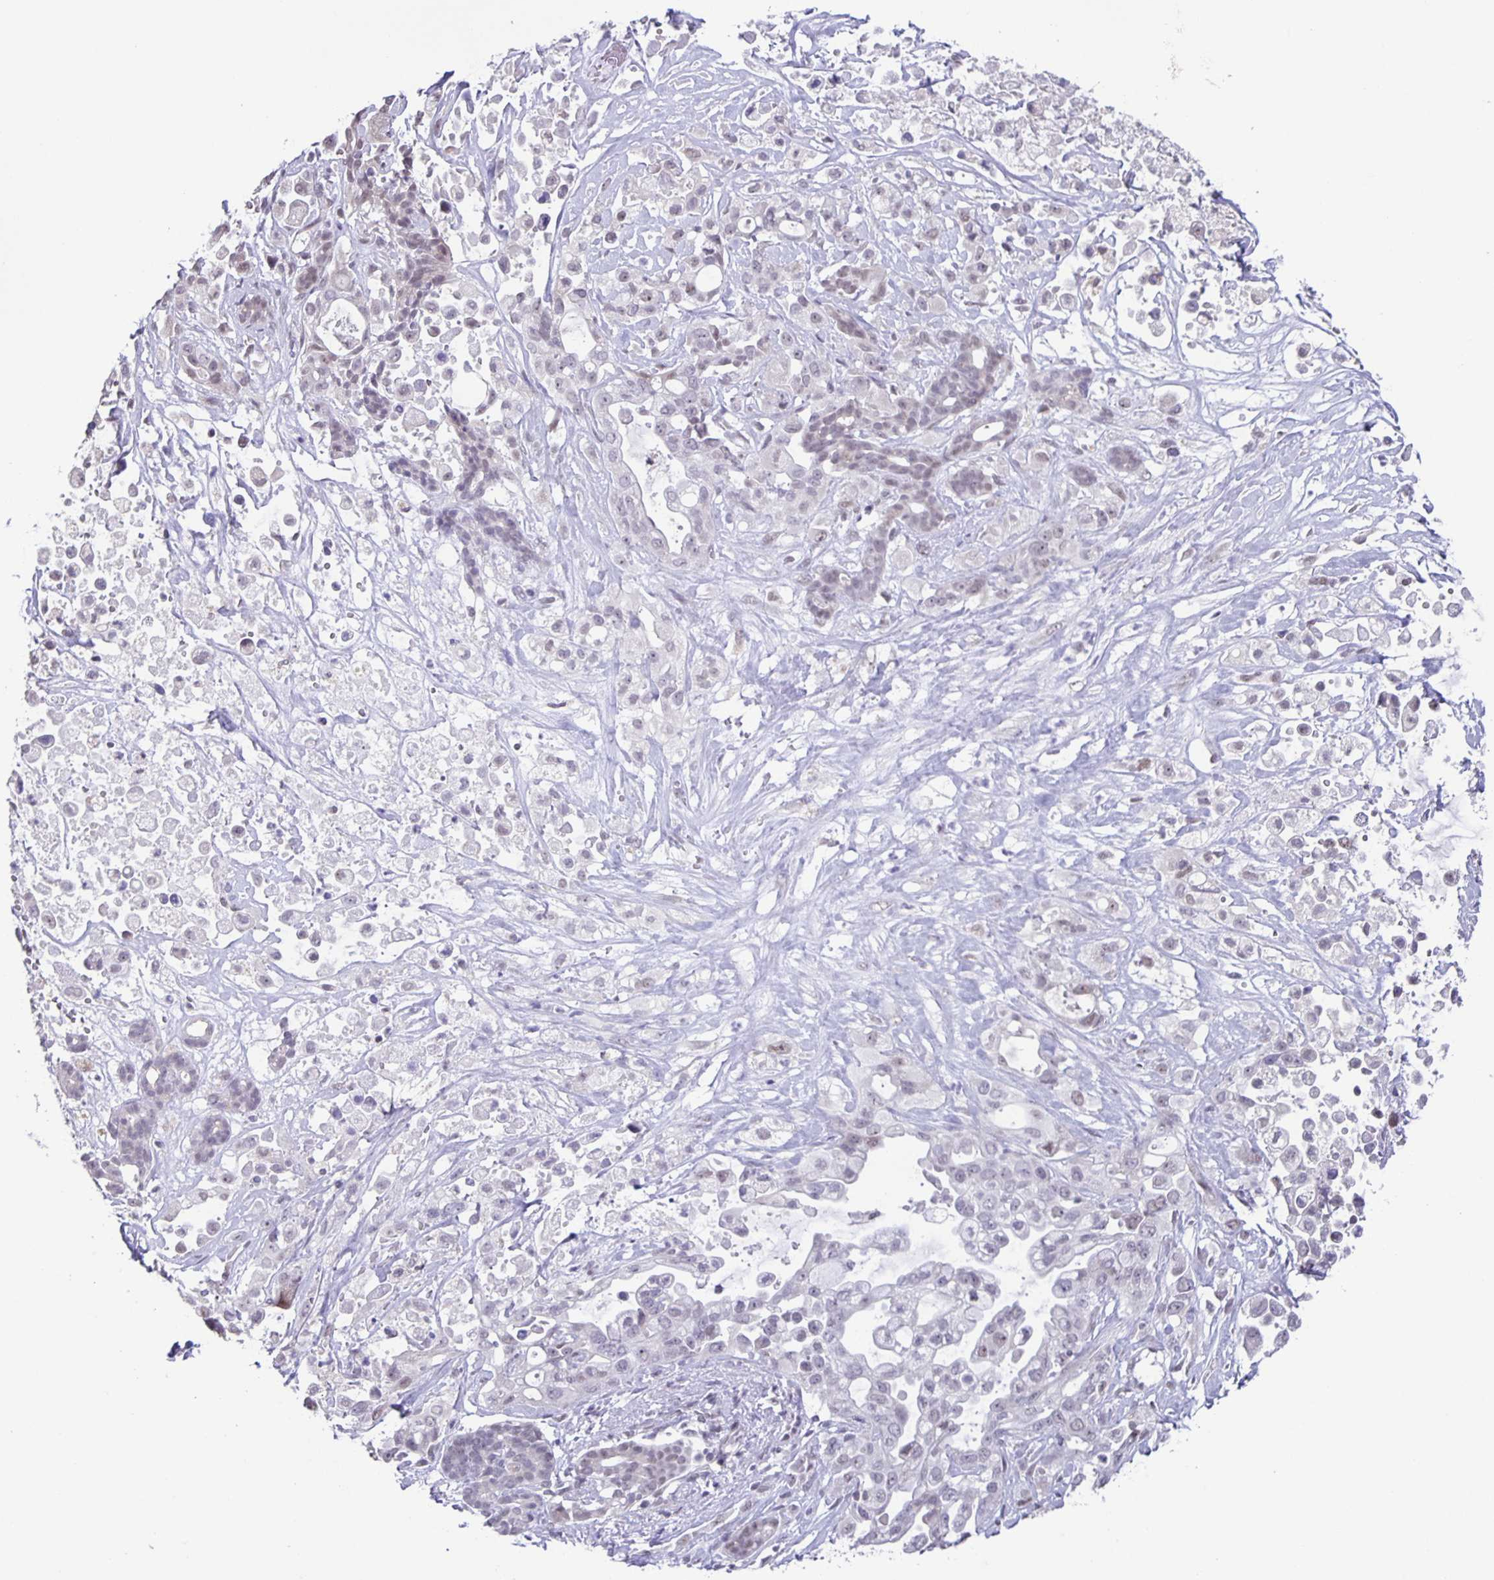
{"staining": {"intensity": "weak", "quantity": "<25%", "location": "nuclear"}, "tissue": "pancreatic cancer", "cell_type": "Tumor cells", "image_type": "cancer", "snomed": [{"axis": "morphology", "description": "Adenocarcinoma, NOS"}, {"axis": "topography", "description": "Pancreas"}], "caption": "Micrograph shows no significant protein staining in tumor cells of pancreatic cancer.", "gene": "PHRF1", "patient": {"sex": "male", "age": 44}}